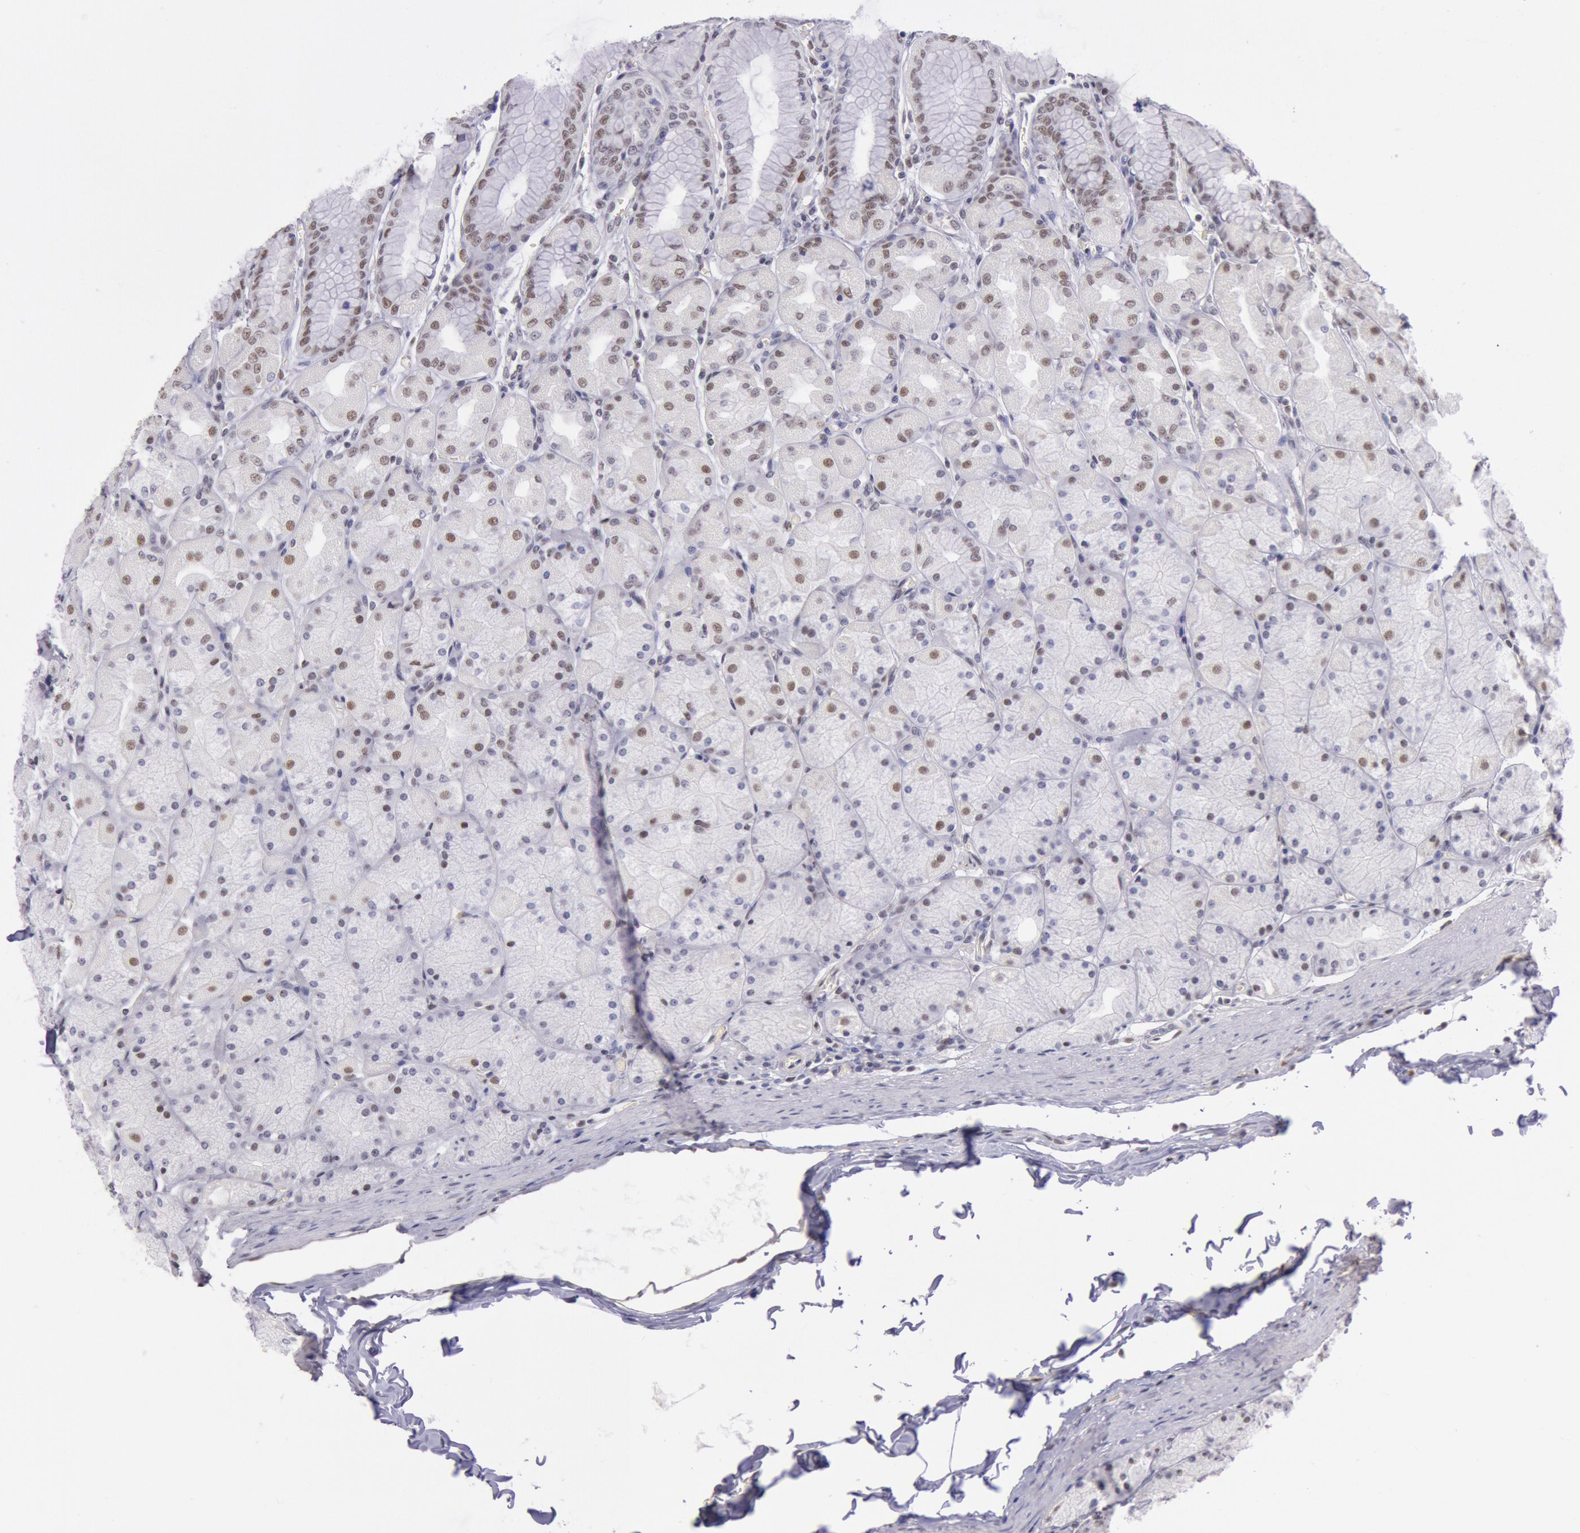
{"staining": {"intensity": "moderate", "quantity": "25%-75%", "location": "nuclear"}, "tissue": "stomach", "cell_type": "Glandular cells", "image_type": "normal", "snomed": [{"axis": "morphology", "description": "Normal tissue, NOS"}, {"axis": "topography", "description": "Stomach, upper"}], "caption": "A brown stain highlights moderate nuclear expression of a protein in glandular cells of unremarkable human stomach.", "gene": "TASL", "patient": {"sex": "female", "age": 56}}